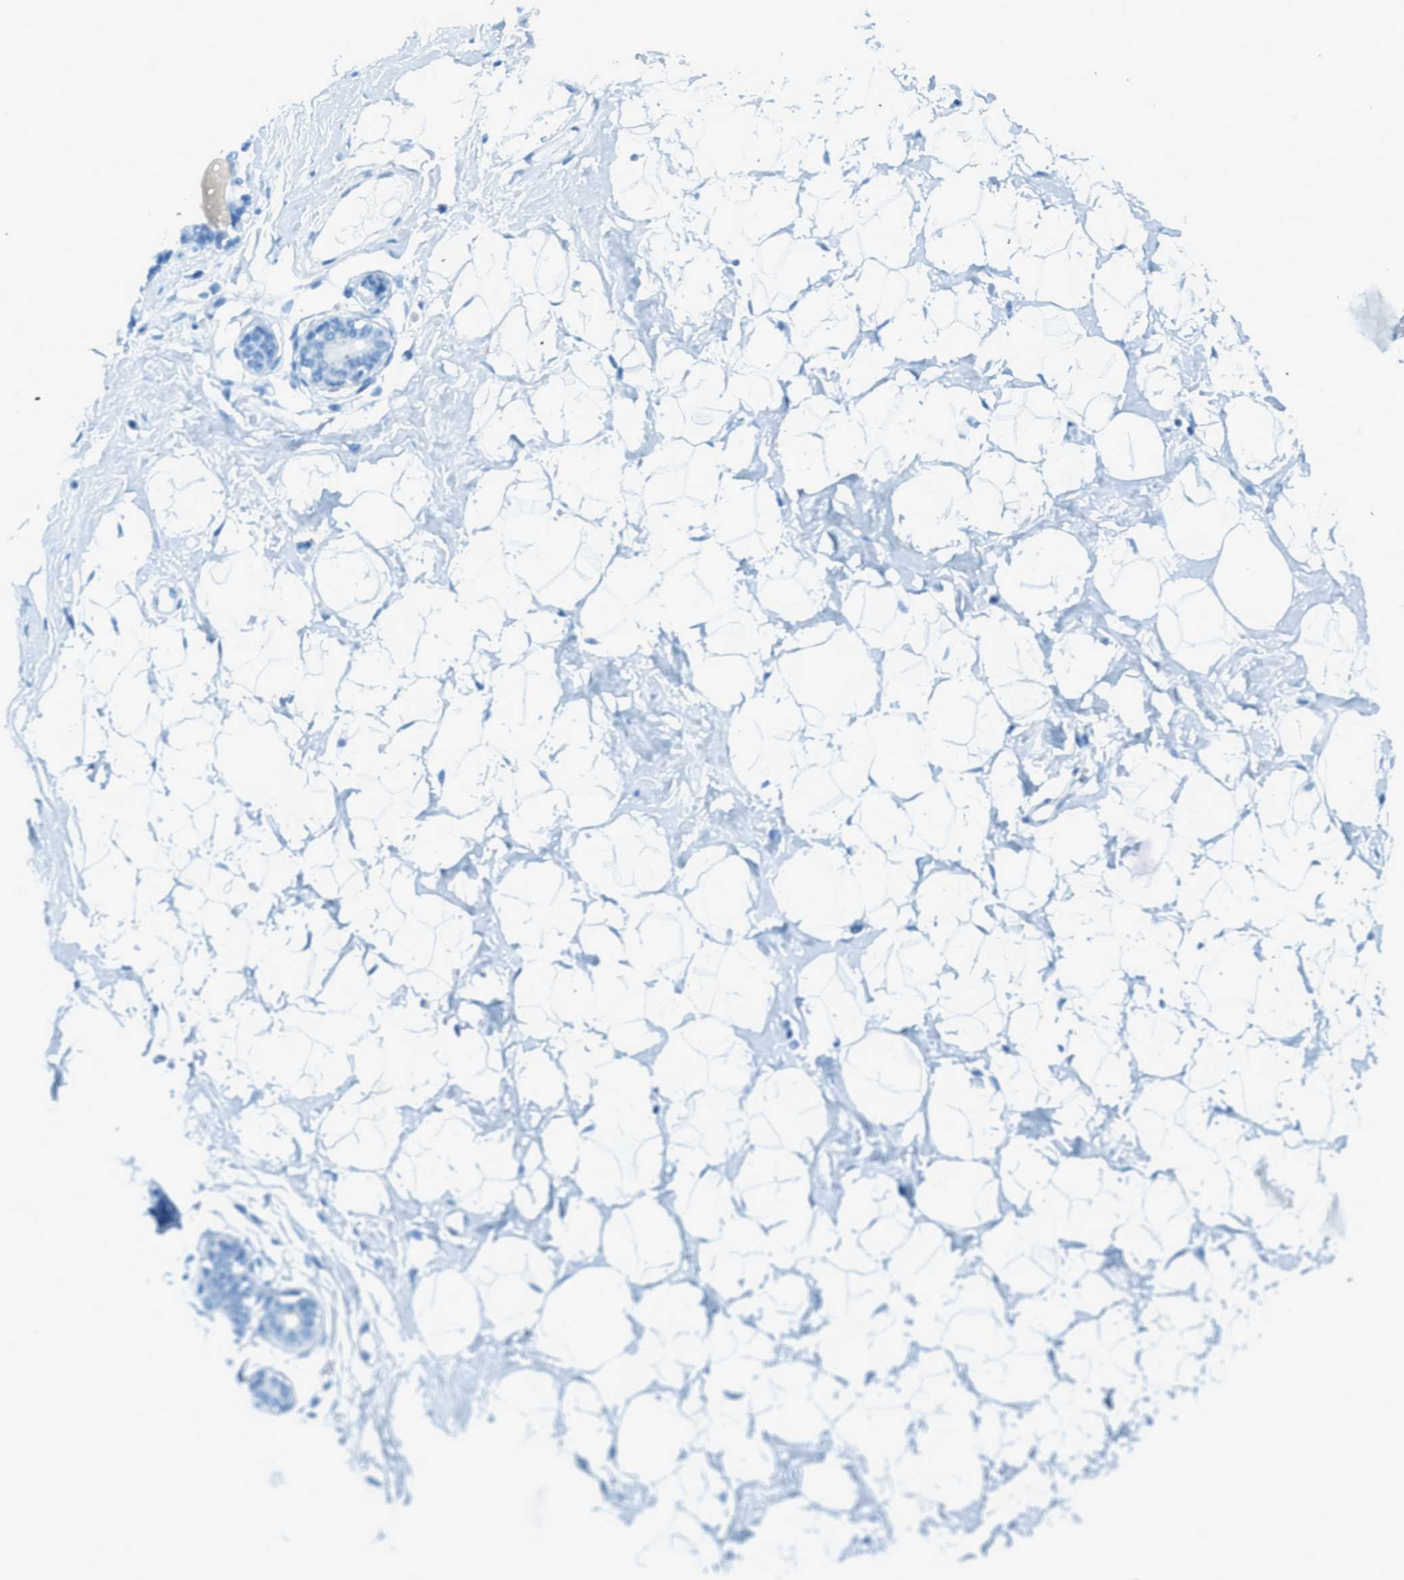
{"staining": {"intensity": "negative", "quantity": "none", "location": "none"}, "tissue": "breast", "cell_type": "Adipocytes", "image_type": "normal", "snomed": [{"axis": "morphology", "description": "Normal tissue, NOS"}, {"axis": "topography", "description": "Breast"}], "caption": "High power microscopy histopathology image of an IHC histopathology image of normal breast, revealing no significant expression in adipocytes. Brightfield microscopy of immunohistochemistry (IHC) stained with DAB (3,3'-diaminobenzidine) (brown) and hematoxylin (blue), captured at high magnification.", "gene": "C21orf62", "patient": {"sex": "female", "age": 23}}